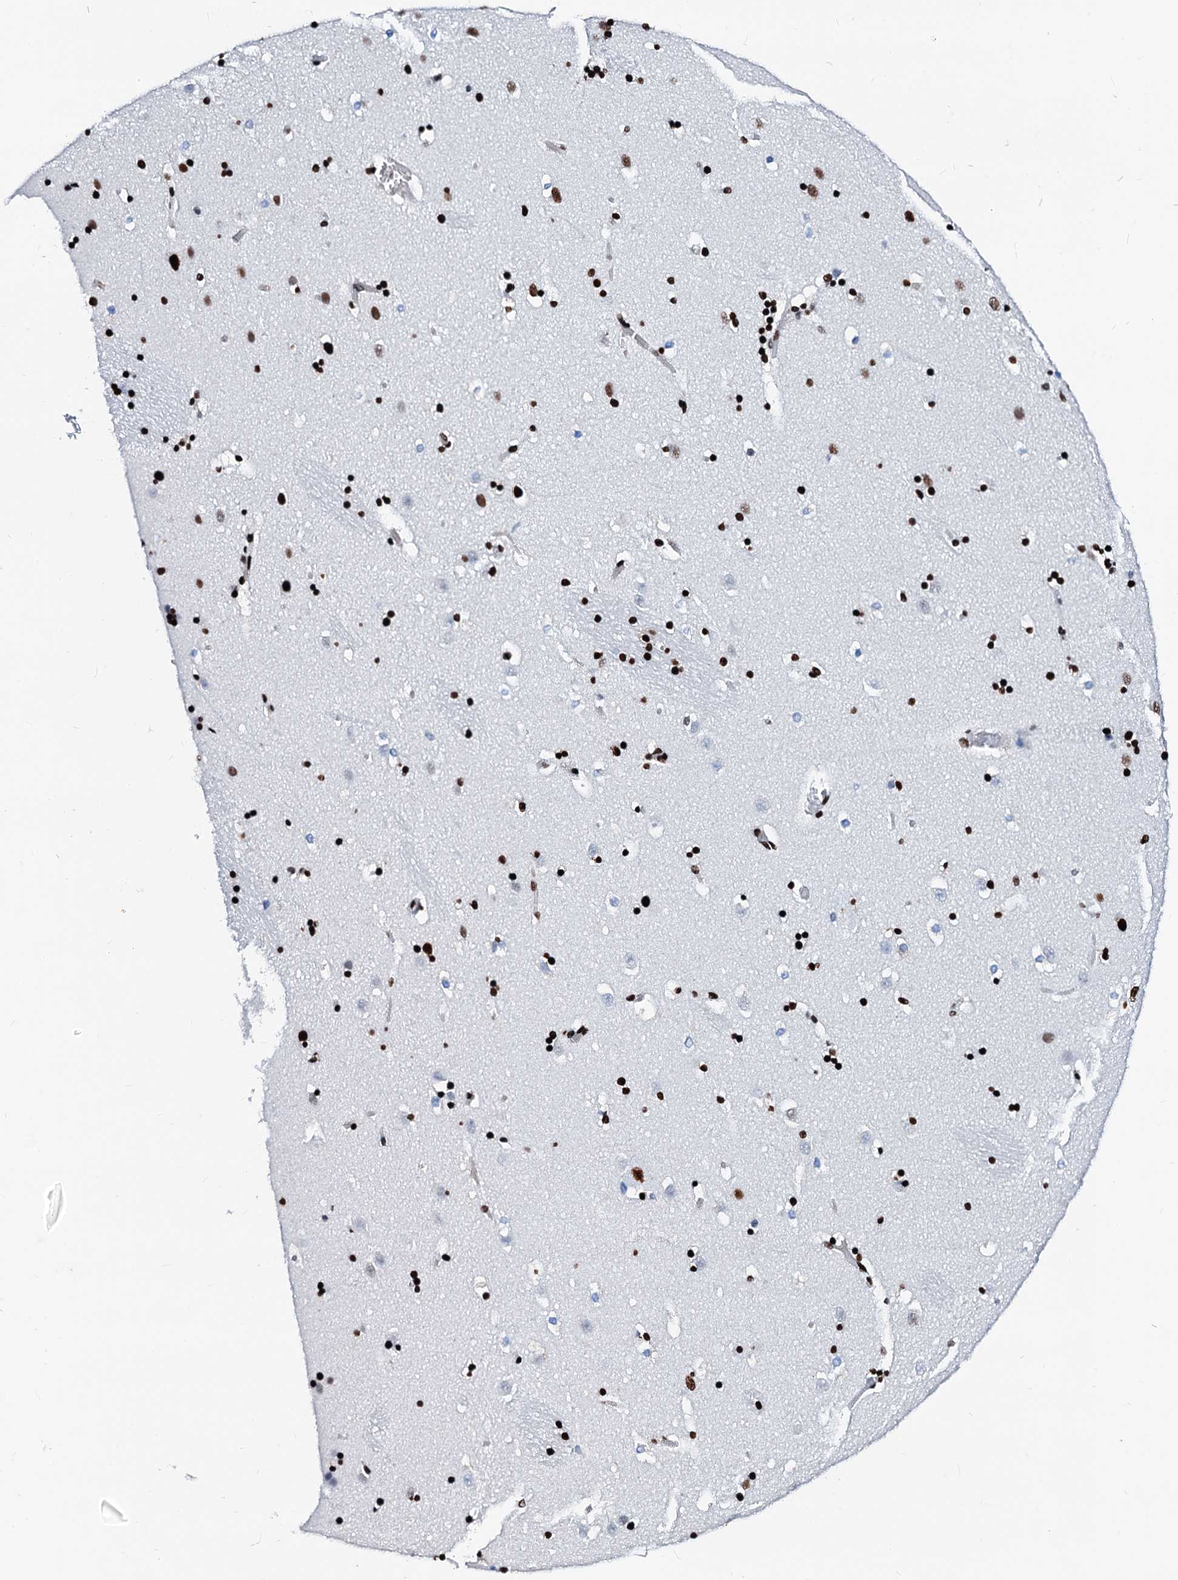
{"staining": {"intensity": "strong", "quantity": "25%-75%", "location": "nuclear"}, "tissue": "caudate", "cell_type": "Glial cells", "image_type": "normal", "snomed": [{"axis": "morphology", "description": "Normal tissue, NOS"}, {"axis": "topography", "description": "Lateral ventricle wall"}], "caption": "Immunohistochemistry of benign human caudate reveals high levels of strong nuclear expression in about 25%-75% of glial cells.", "gene": "RALY", "patient": {"sex": "male", "age": 45}}